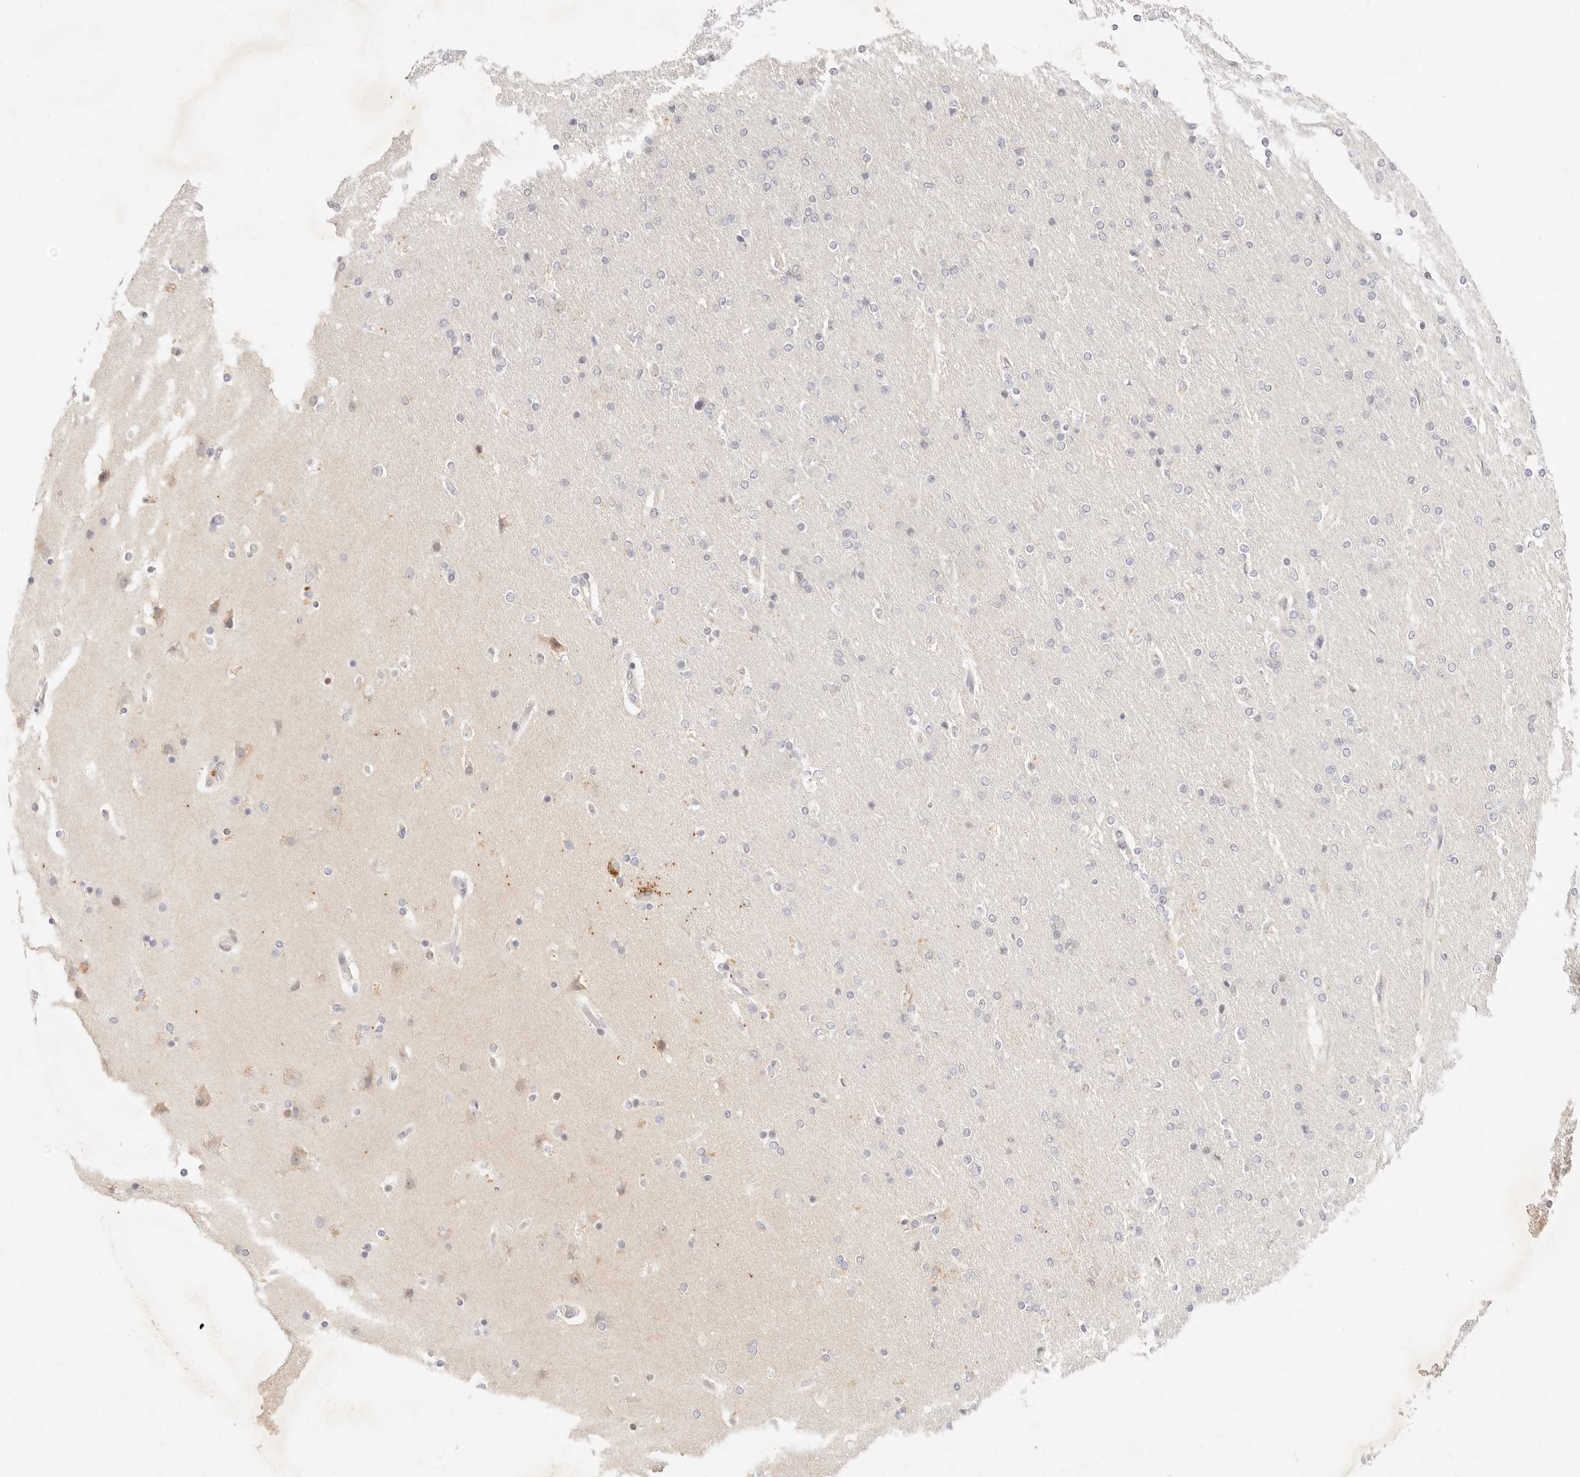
{"staining": {"intensity": "negative", "quantity": "none", "location": "none"}, "tissue": "glioma", "cell_type": "Tumor cells", "image_type": "cancer", "snomed": [{"axis": "morphology", "description": "Glioma, malignant, High grade"}, {"axis": "topography", "description": "Cerebral cortex"}], "caption": "The photomicrograph displays no significant positivity in tumor cells of malignant glioma (high-grade).", "gene": "ASCL3", "patient": {"sex": "female", "age": 36}}